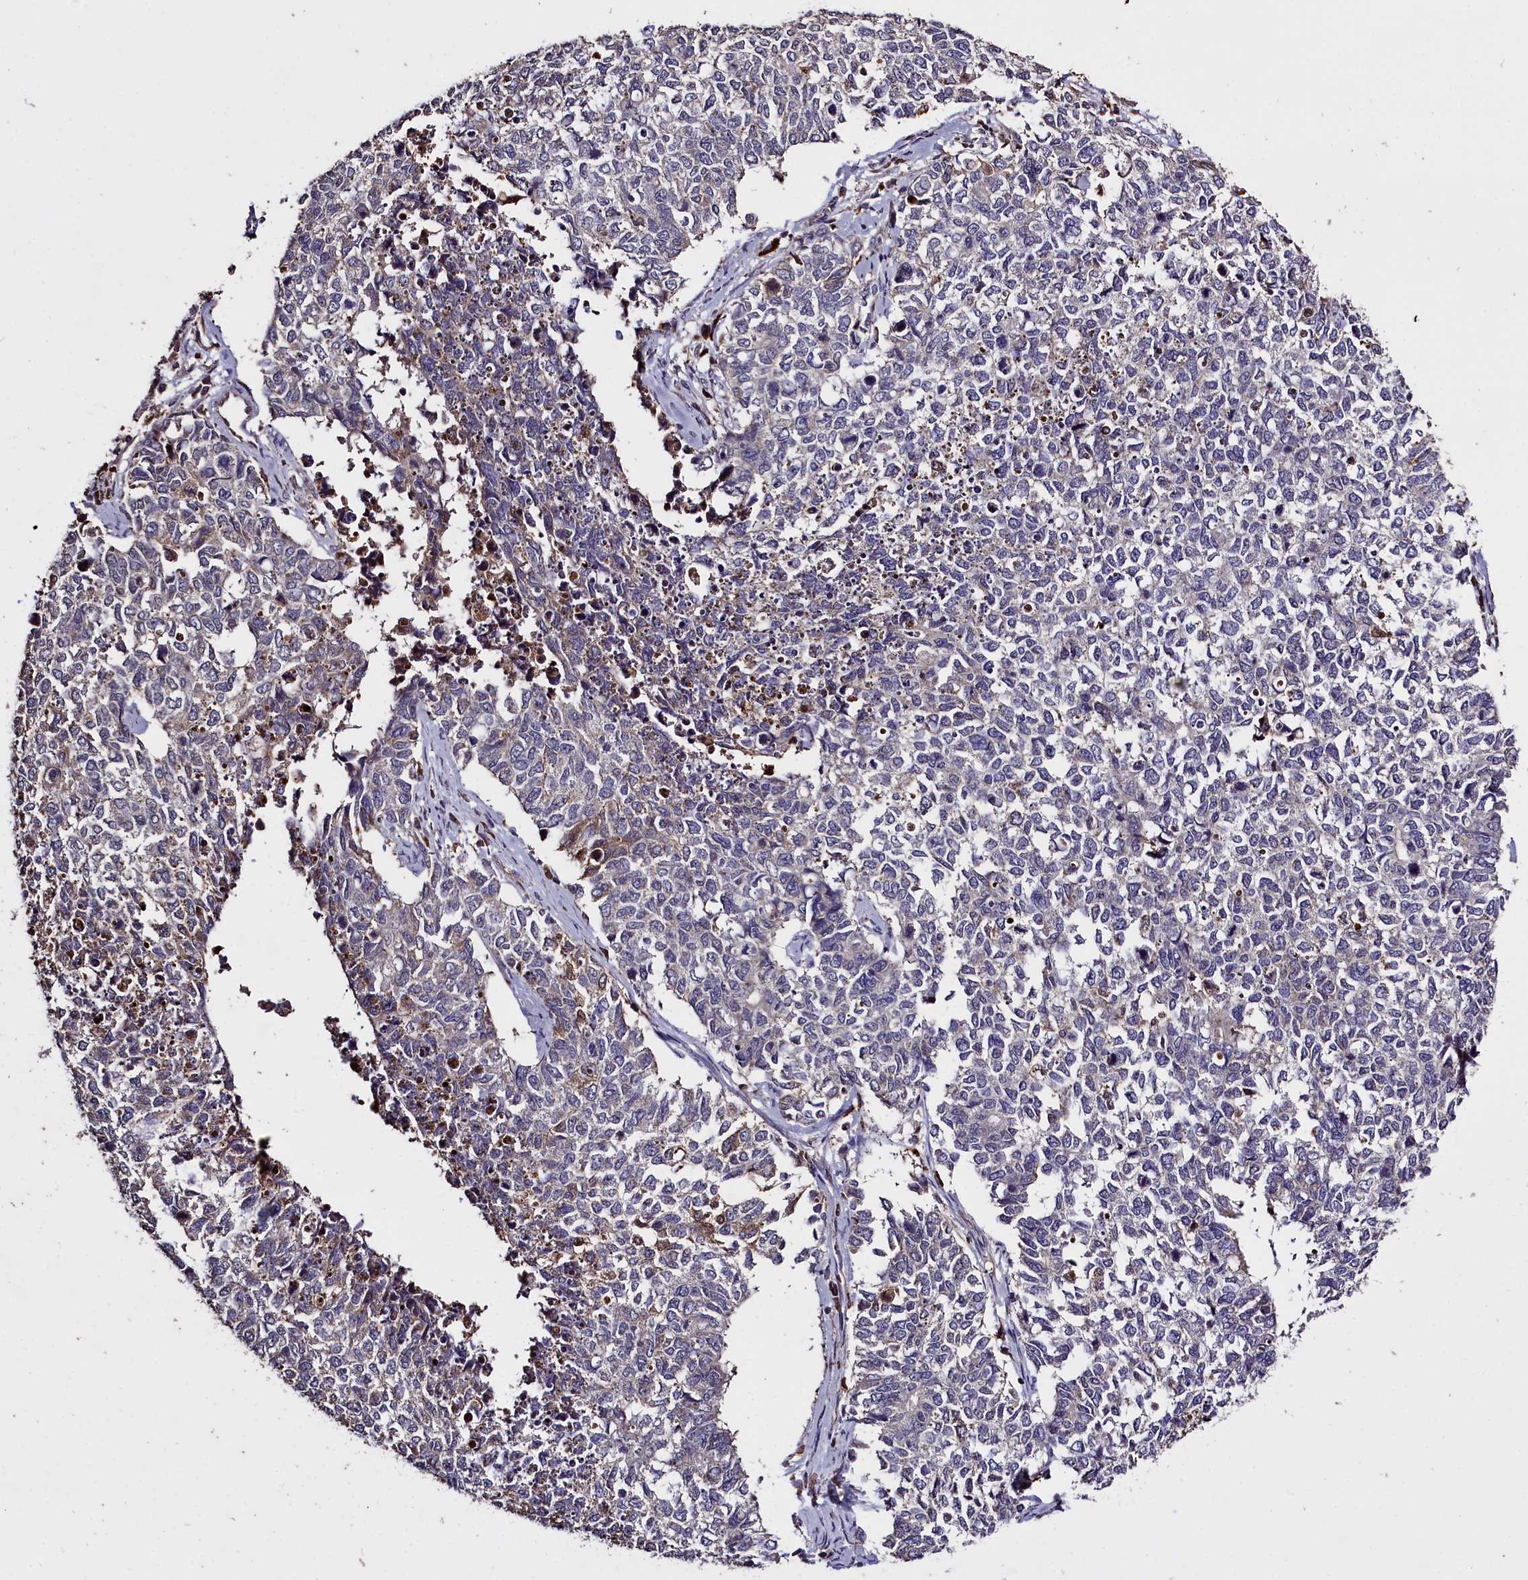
{"staining": {"intensity": "weak", "quantity": "<25%", "location": "cytoplasmic/membranous"}, "tissue": "cervical cancer", "cell_type": "Tumor cells", "image_type": "cancer", "snomed": [{"axis": "morphology", "description": "Squamous cell carcinoma, NOS"}, {"axis": "topography", "description": "Cervix"}], "caption": "A histopathology image of human cervical cancer is negative for staining in tumor cells.", "gene": "CLRN2", "patient": {"sex": "female", "age": 63}}